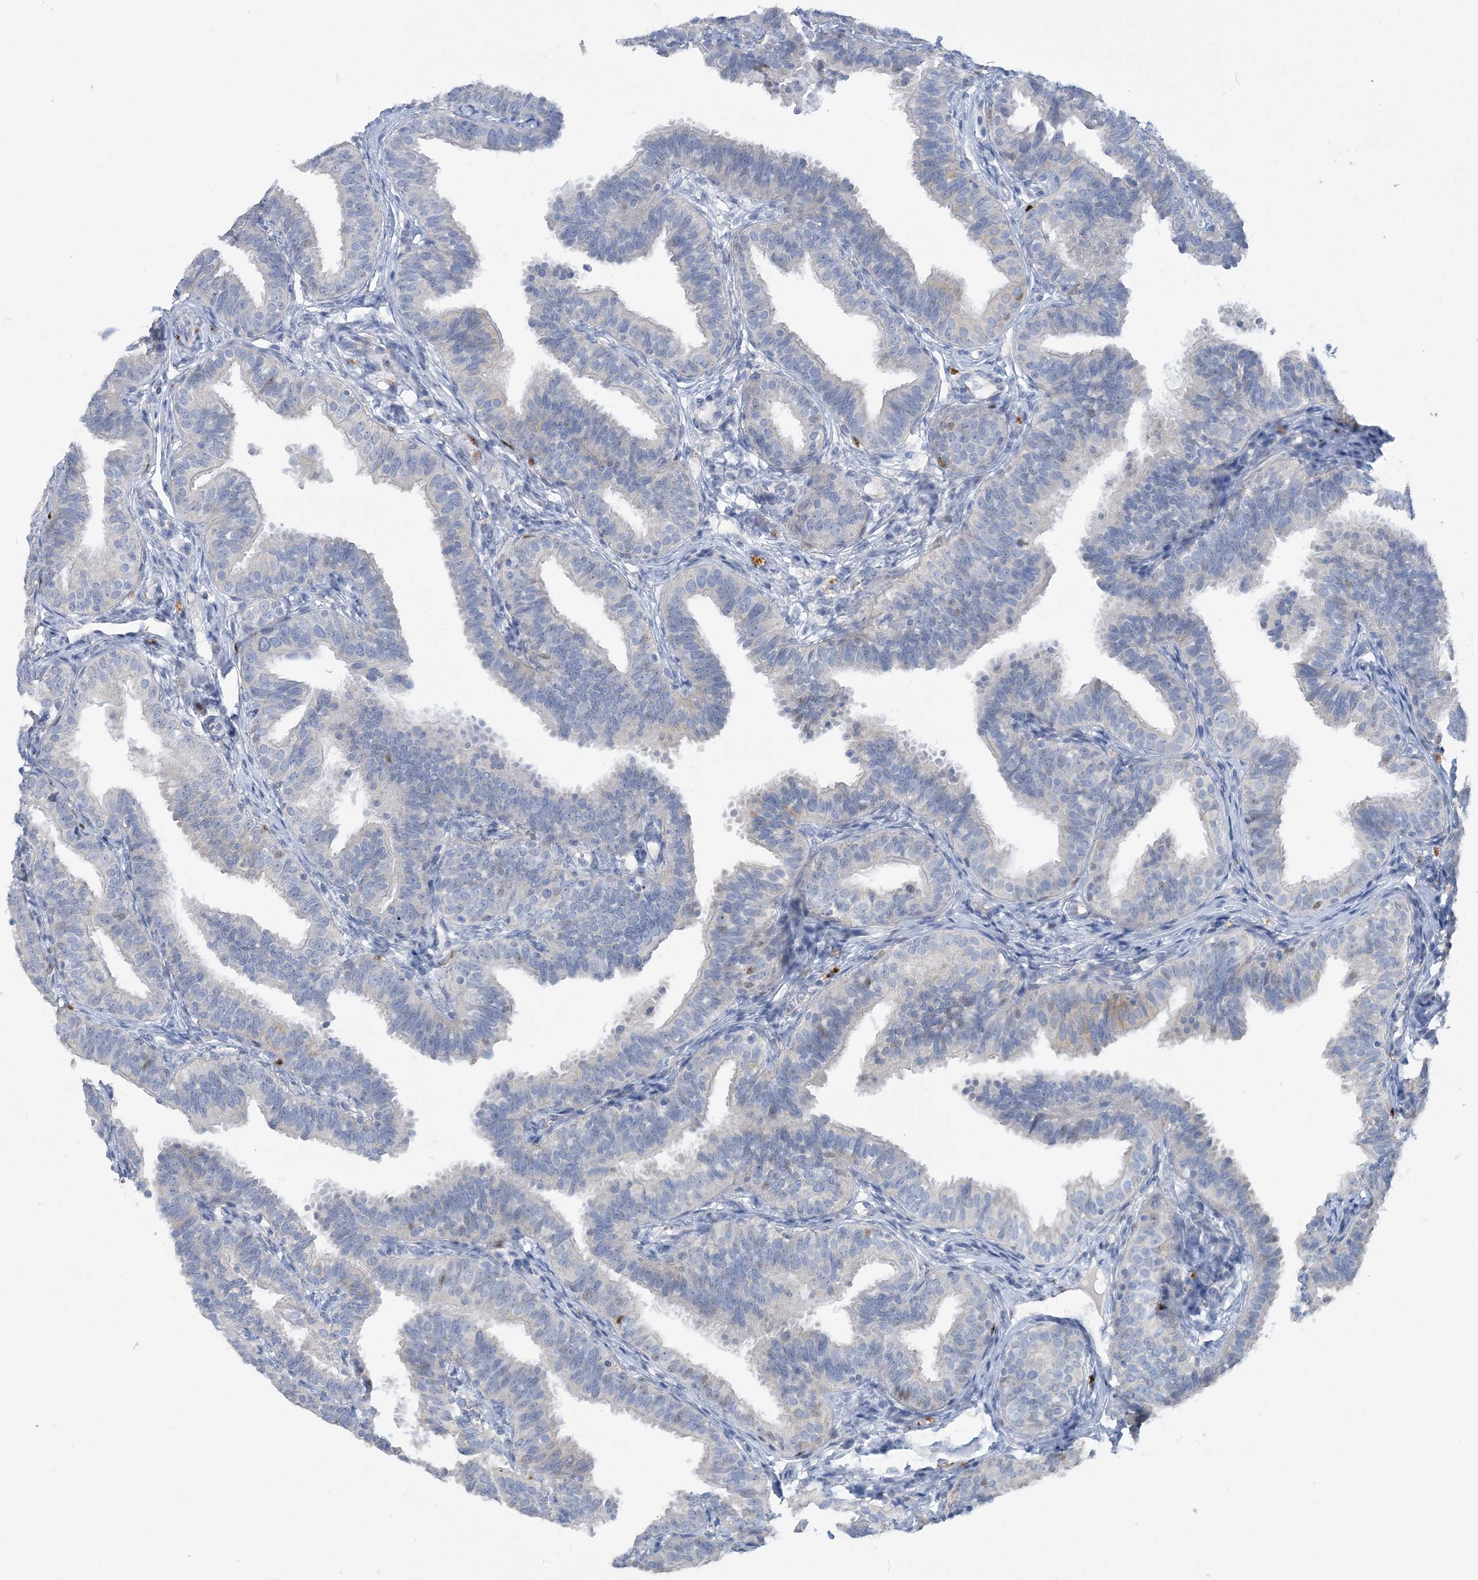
{"staining": {"intensity": "strong", "quantity": "<25%", "location": "nuclear"}, "tissue": "fallopian tube", "cell_type": "Glandular cells", "image_type": "normal", "snomed": [{"axis": "morphology", "description": "Normal tissue, NOS"}, {"axis": "topography", "description": "Fallopian tube"}], "caption": "Protein staining reveals strong nuclear staining in approximately <25% of glandular cells in normal fallopian tube. (DAB (3,3'-diaminobenzidine) IHC, brown staining for protein, blue staining for nuclei).", "gene": "ZCCHC12", "patient": {"sex": "female", "age": 35}}